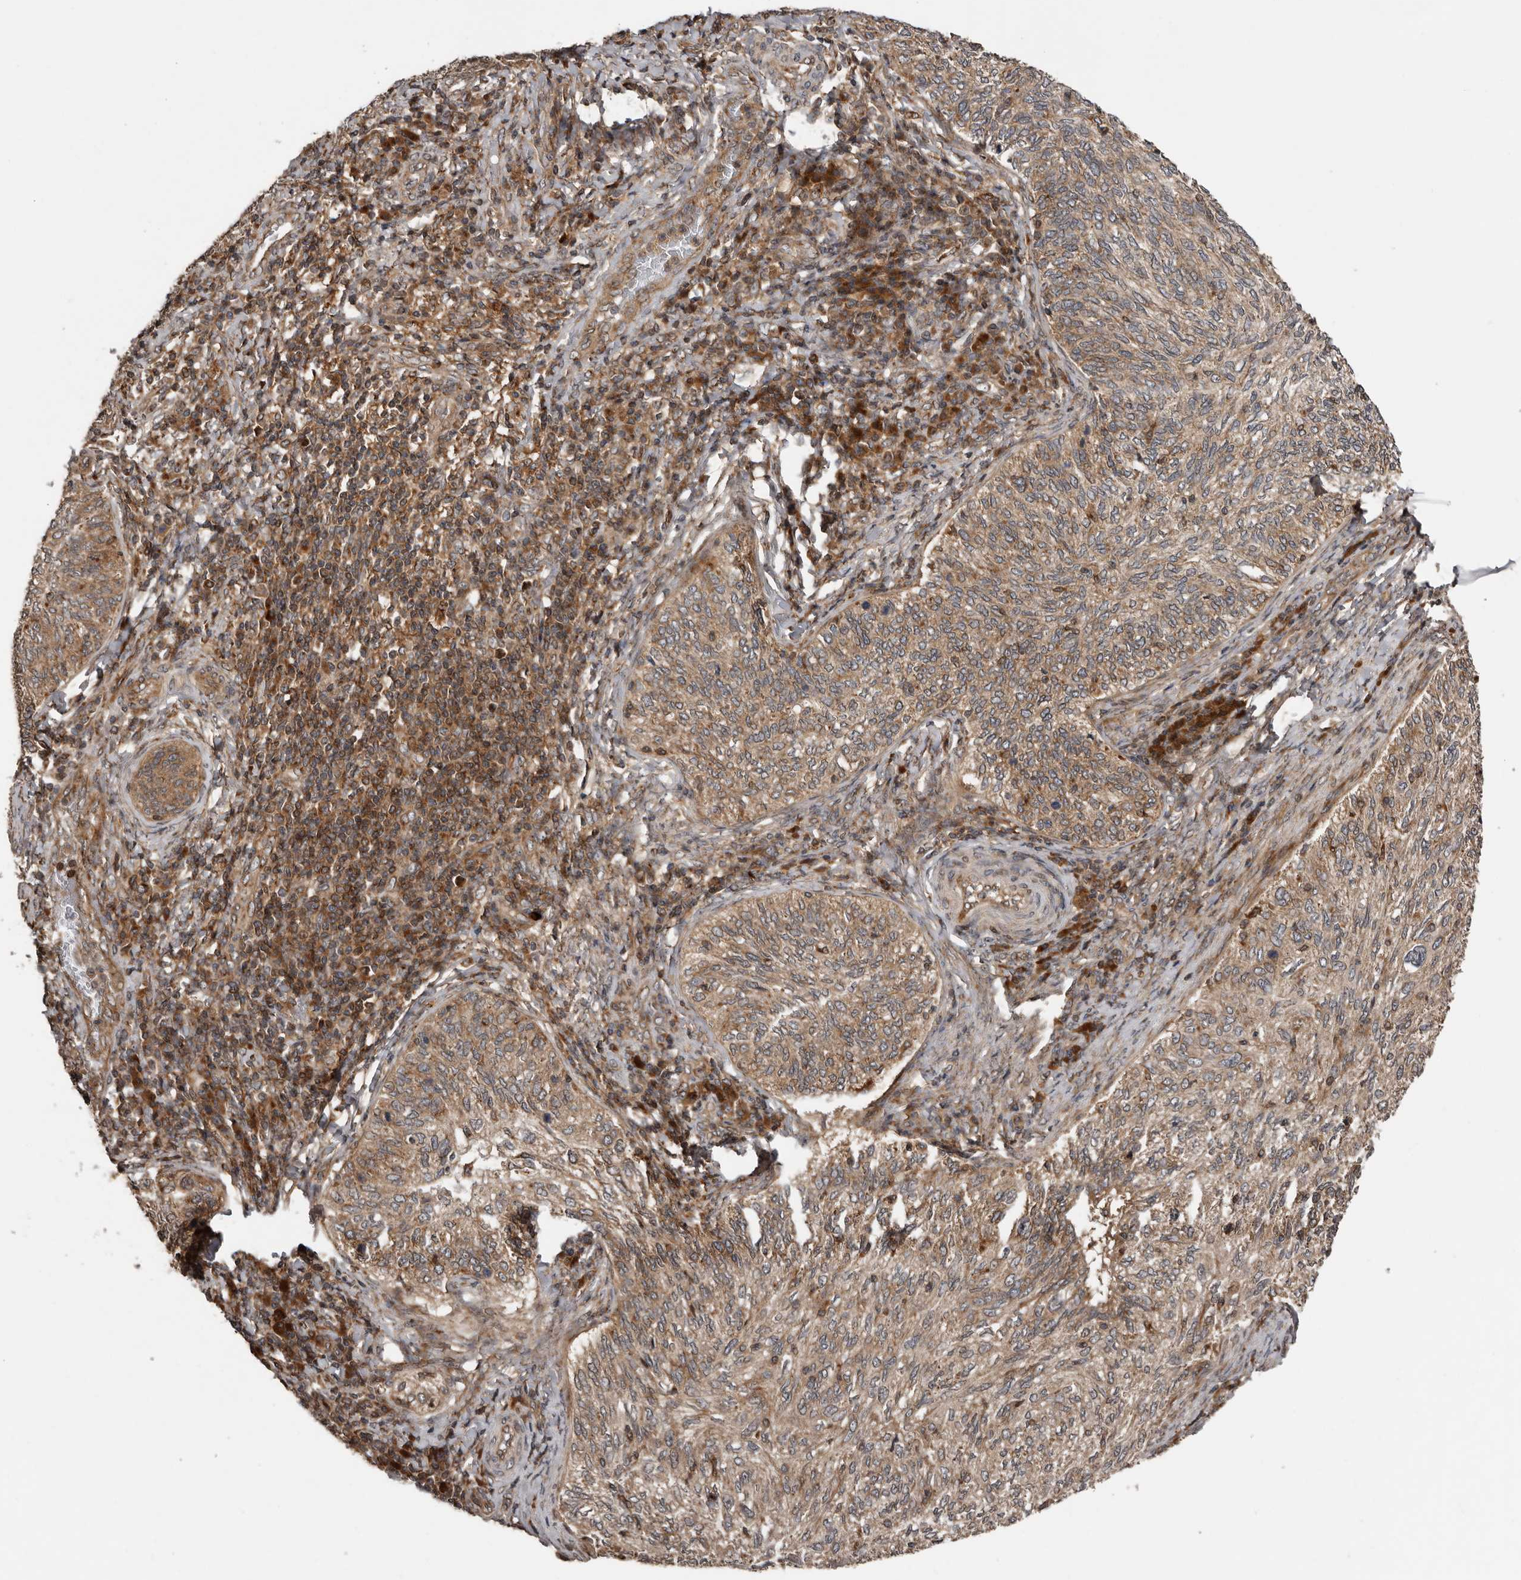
{"staining": {"intensity": "moderate", "quantity": ">75%", "location": "cytoplasmic/membranous"}, "tissue": "cervical cancer", "cell_type": "Tumor cells", "image_type": "cancer", "snomed": [{"axis": "morphology", "description": "Squamous cell carcinoma, NOS"}, {"axis": "topography", "description": "Cervix"}], "caption": "Cervical cancer was stained to show a protein in brown. There is medium levels of moderate cytoplasmic/membranous staining in approximately >75% of tumor cells.", "gene": "CCDC190", "patient": {"sex": "female", "age": 30}}